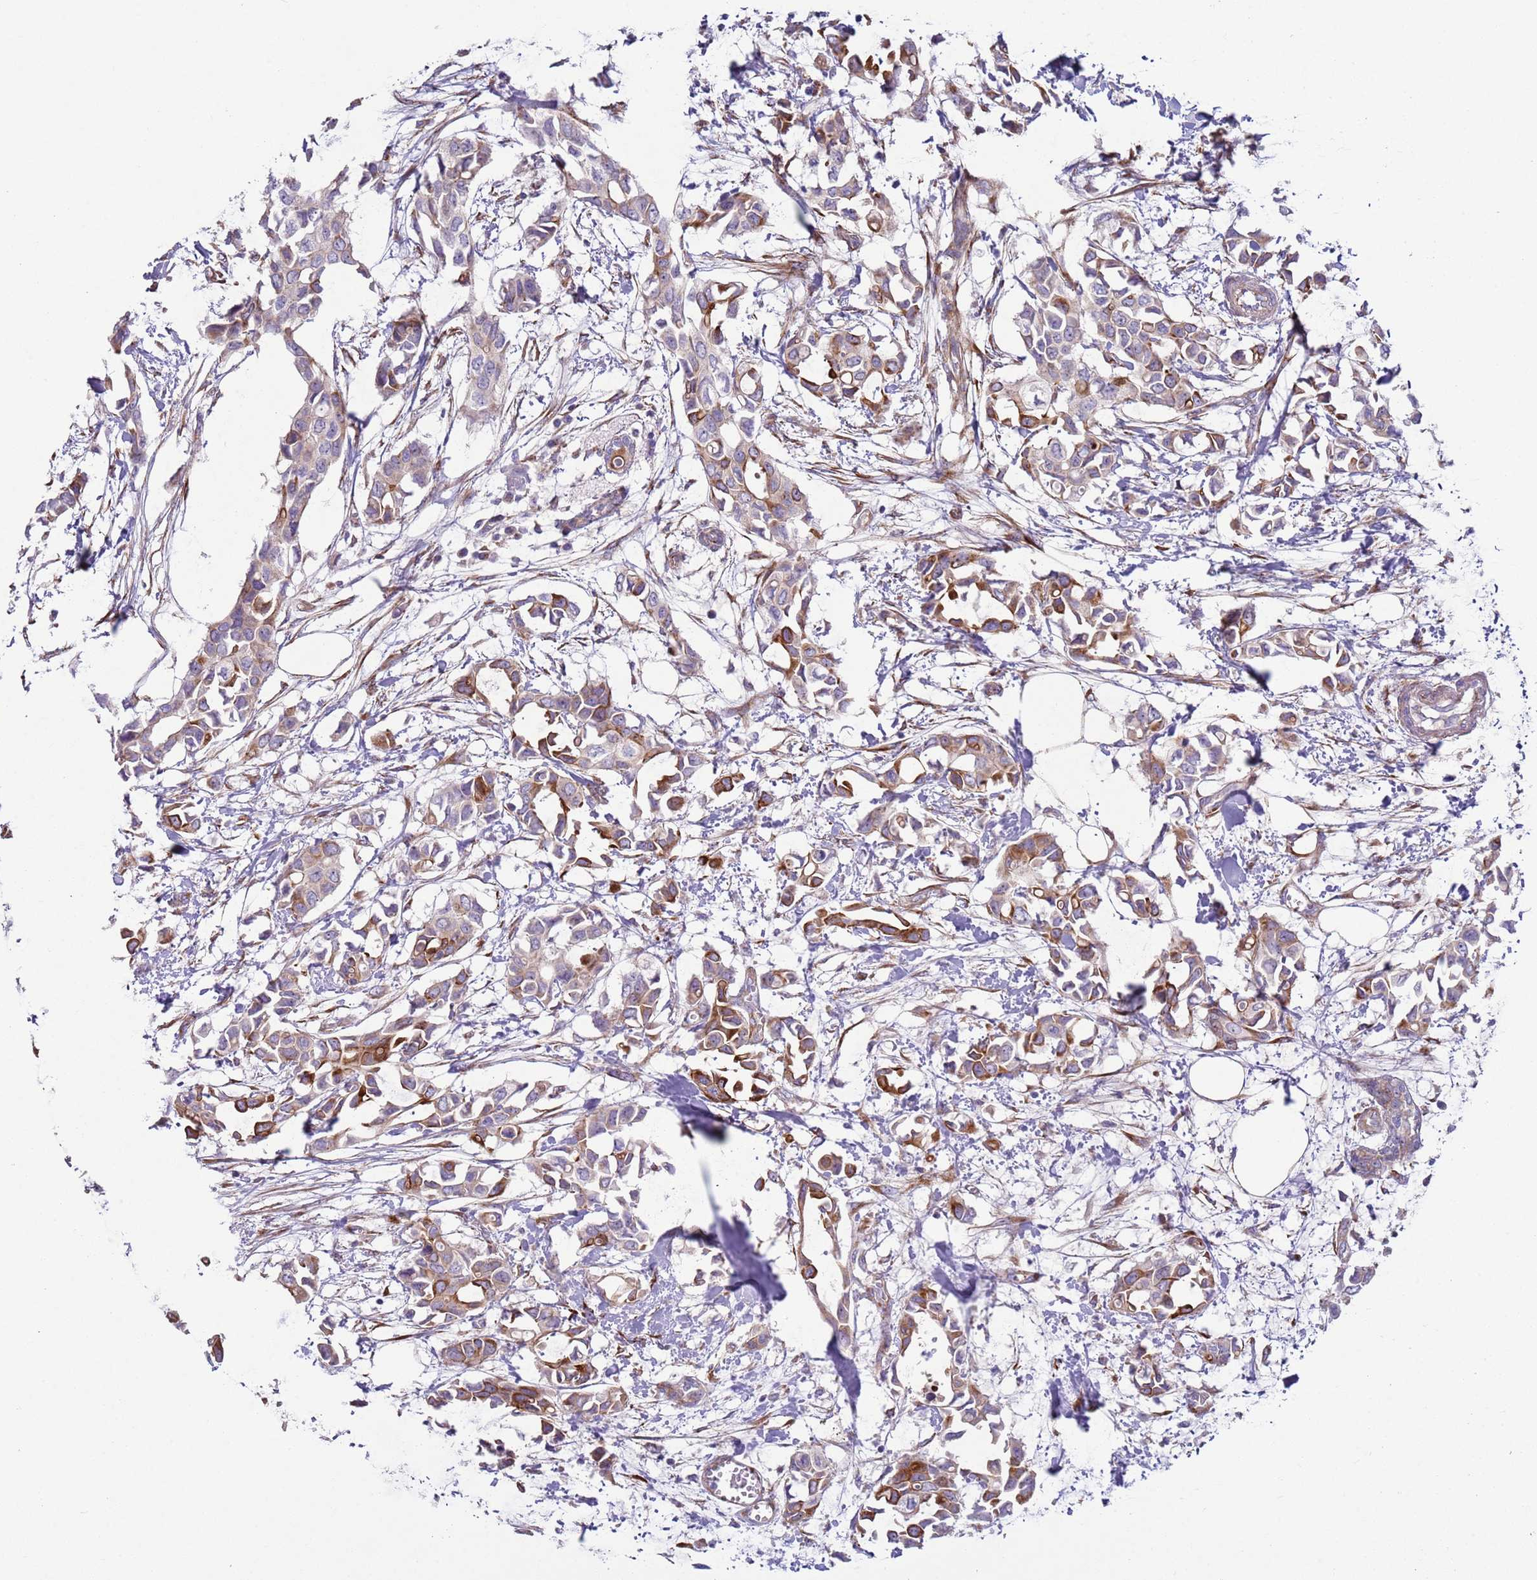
{"staining": {"intensity": "moderate", "quantity": ">75%", "location": "cytoplasmic/membranous"}, "tissue": "breast cancer", "cell_type": "Tumor cells", "image_type": "cancer", "snomed": [{"axis": "morphology", "description": "Duct carcinoma"}, {"axis": "topography", "description": "Breast"}], "caption": "Immunohistochemistry (IHC) histopathology image of neoplastic tissue: human breast cancer (infiltrating ductal carcinoma) stained using immunohistochemistry demonstrates medium levels of moderate protein expression localized specifically in the cytoplasmic/membranous of tumor cells, appearing as a cytoplasmic/membranous brown color.", "gene": "HEATR1", "patient": {"sex": "female", "age": 41}}